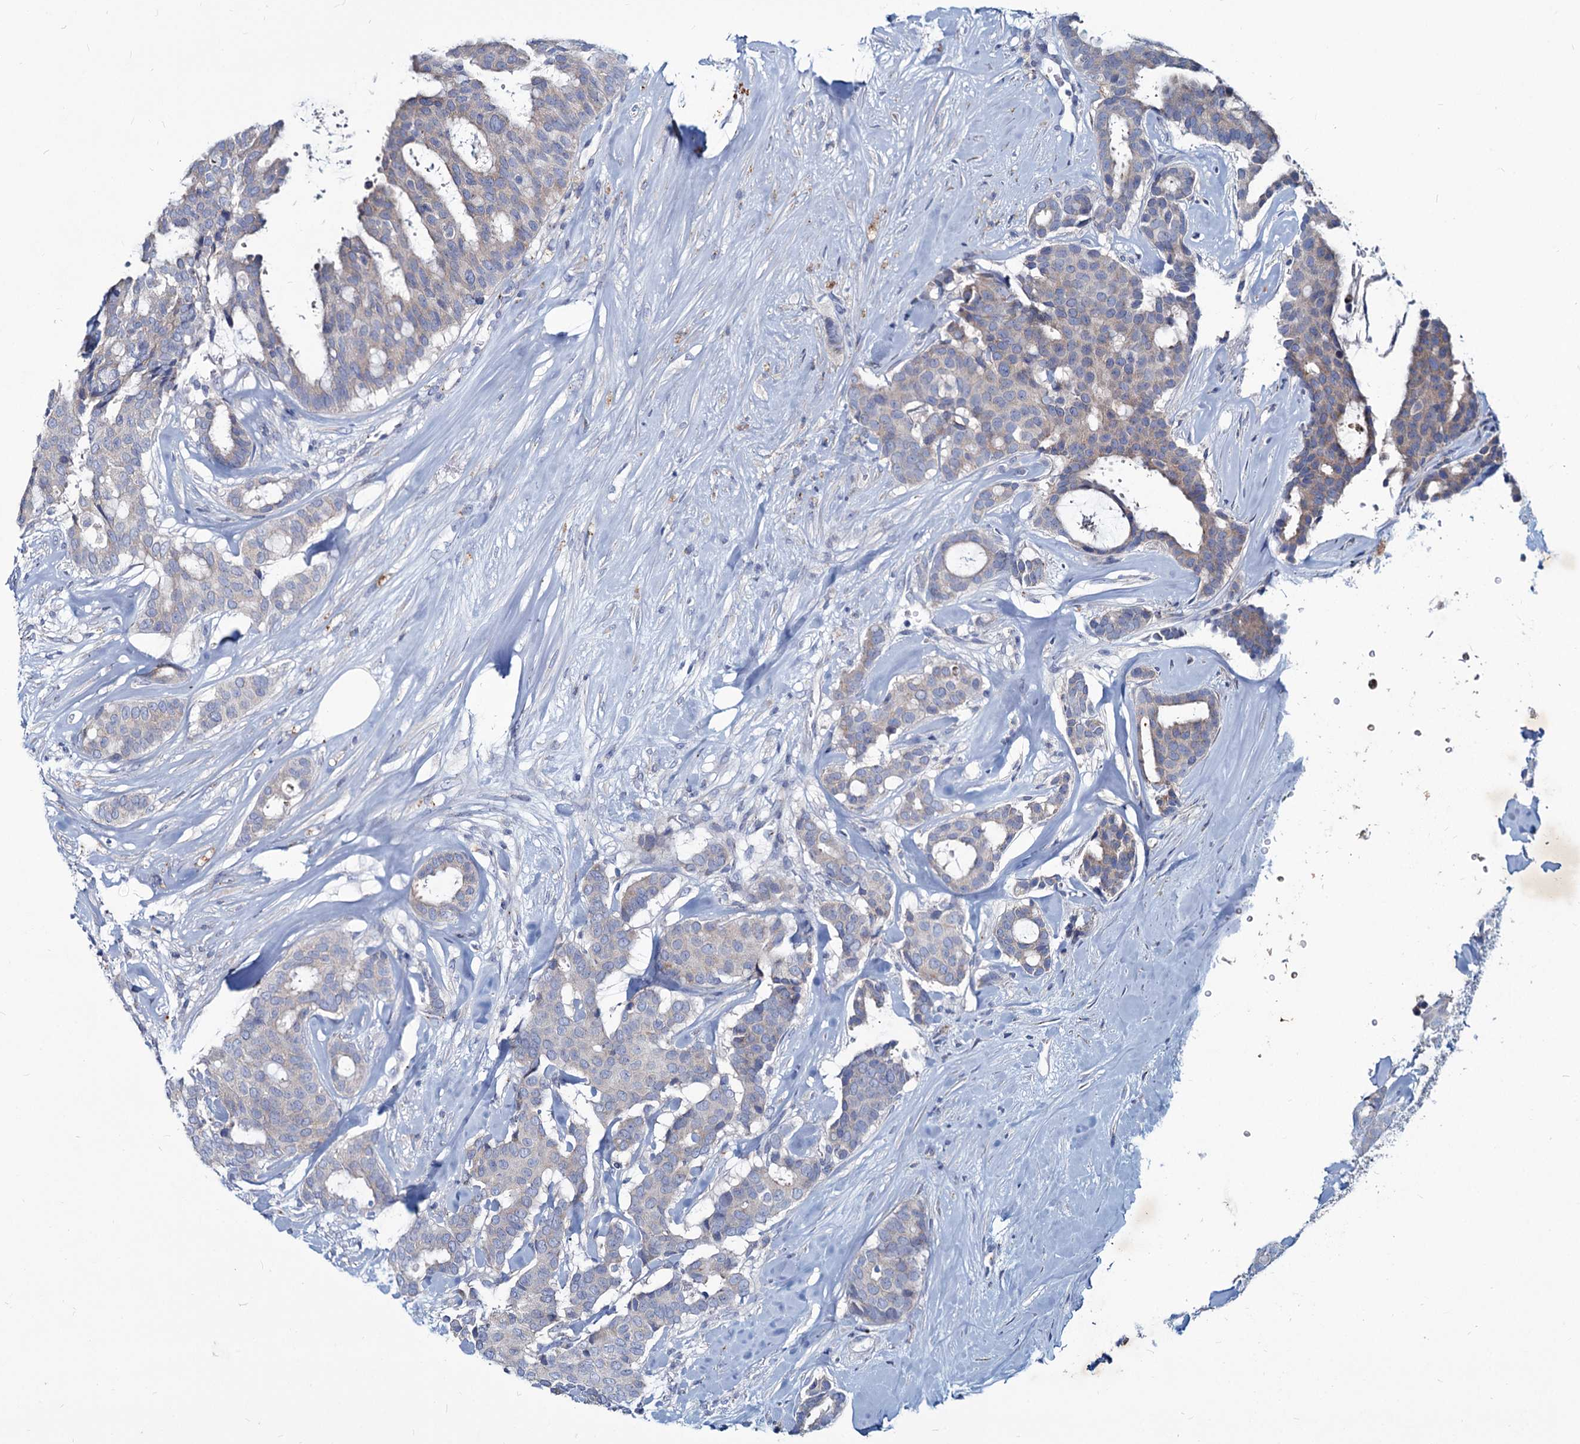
{"staining": {"intensity": "negative", "quantity": "none", "location": "none"}, "tissue": "breast cancer", "cell_type": "Tumor cells", "image_type": "cancer", "snomed": [{"axis": "morphology", "description": "Duct carcinoma"}, {"axis": "topography", "description": "Breast"}], "caption": "IHC image of neoplastic tissue: breast cancer stained with DAB demonstrates no significant protein positivity in tumor cells.", "gene": "AGBL4", "patient": {"sex": "female", "age": 75}}